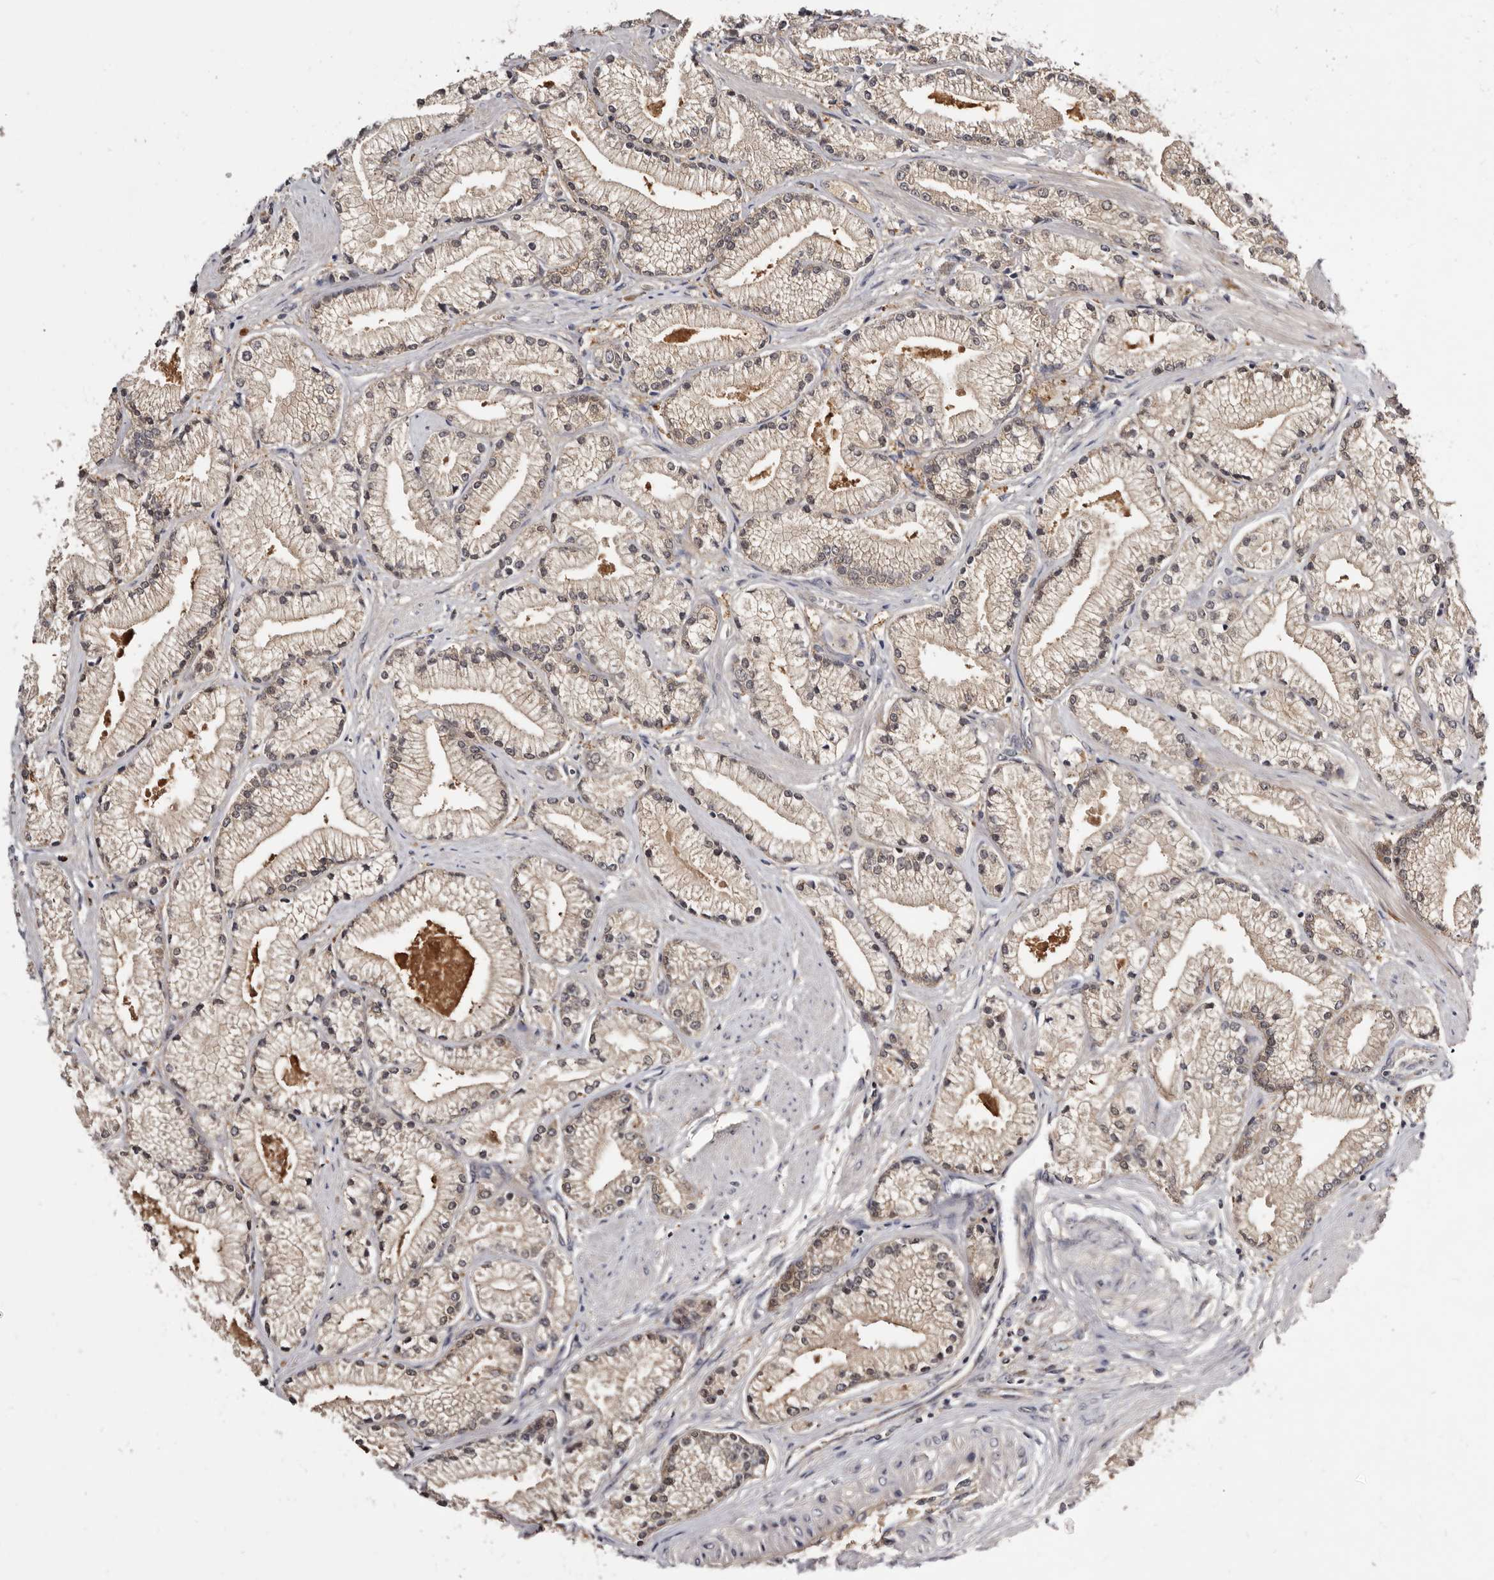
{"staining": {"intensity": "weak", "quantity": "<25%", "location": "cytoplasmic/membranous"}, "tissue": "prostate cancer", "cell_type": "Tumor cells", "image_type": "cancer", "snomed": [{"axis": "morphology", "description": "Adenocarcinoma, High grade"}, {"axis": "topography", "description": "Prostate"}], "caption": "An immunohistochemistry image of prostate adenocarcinoma (high-grade) is shown. There is no staining in tumor cells of prostate adenocarcinoma (high-grade).", "gene": "INAVA", "patient": {"sex": "male", "age": 50}}